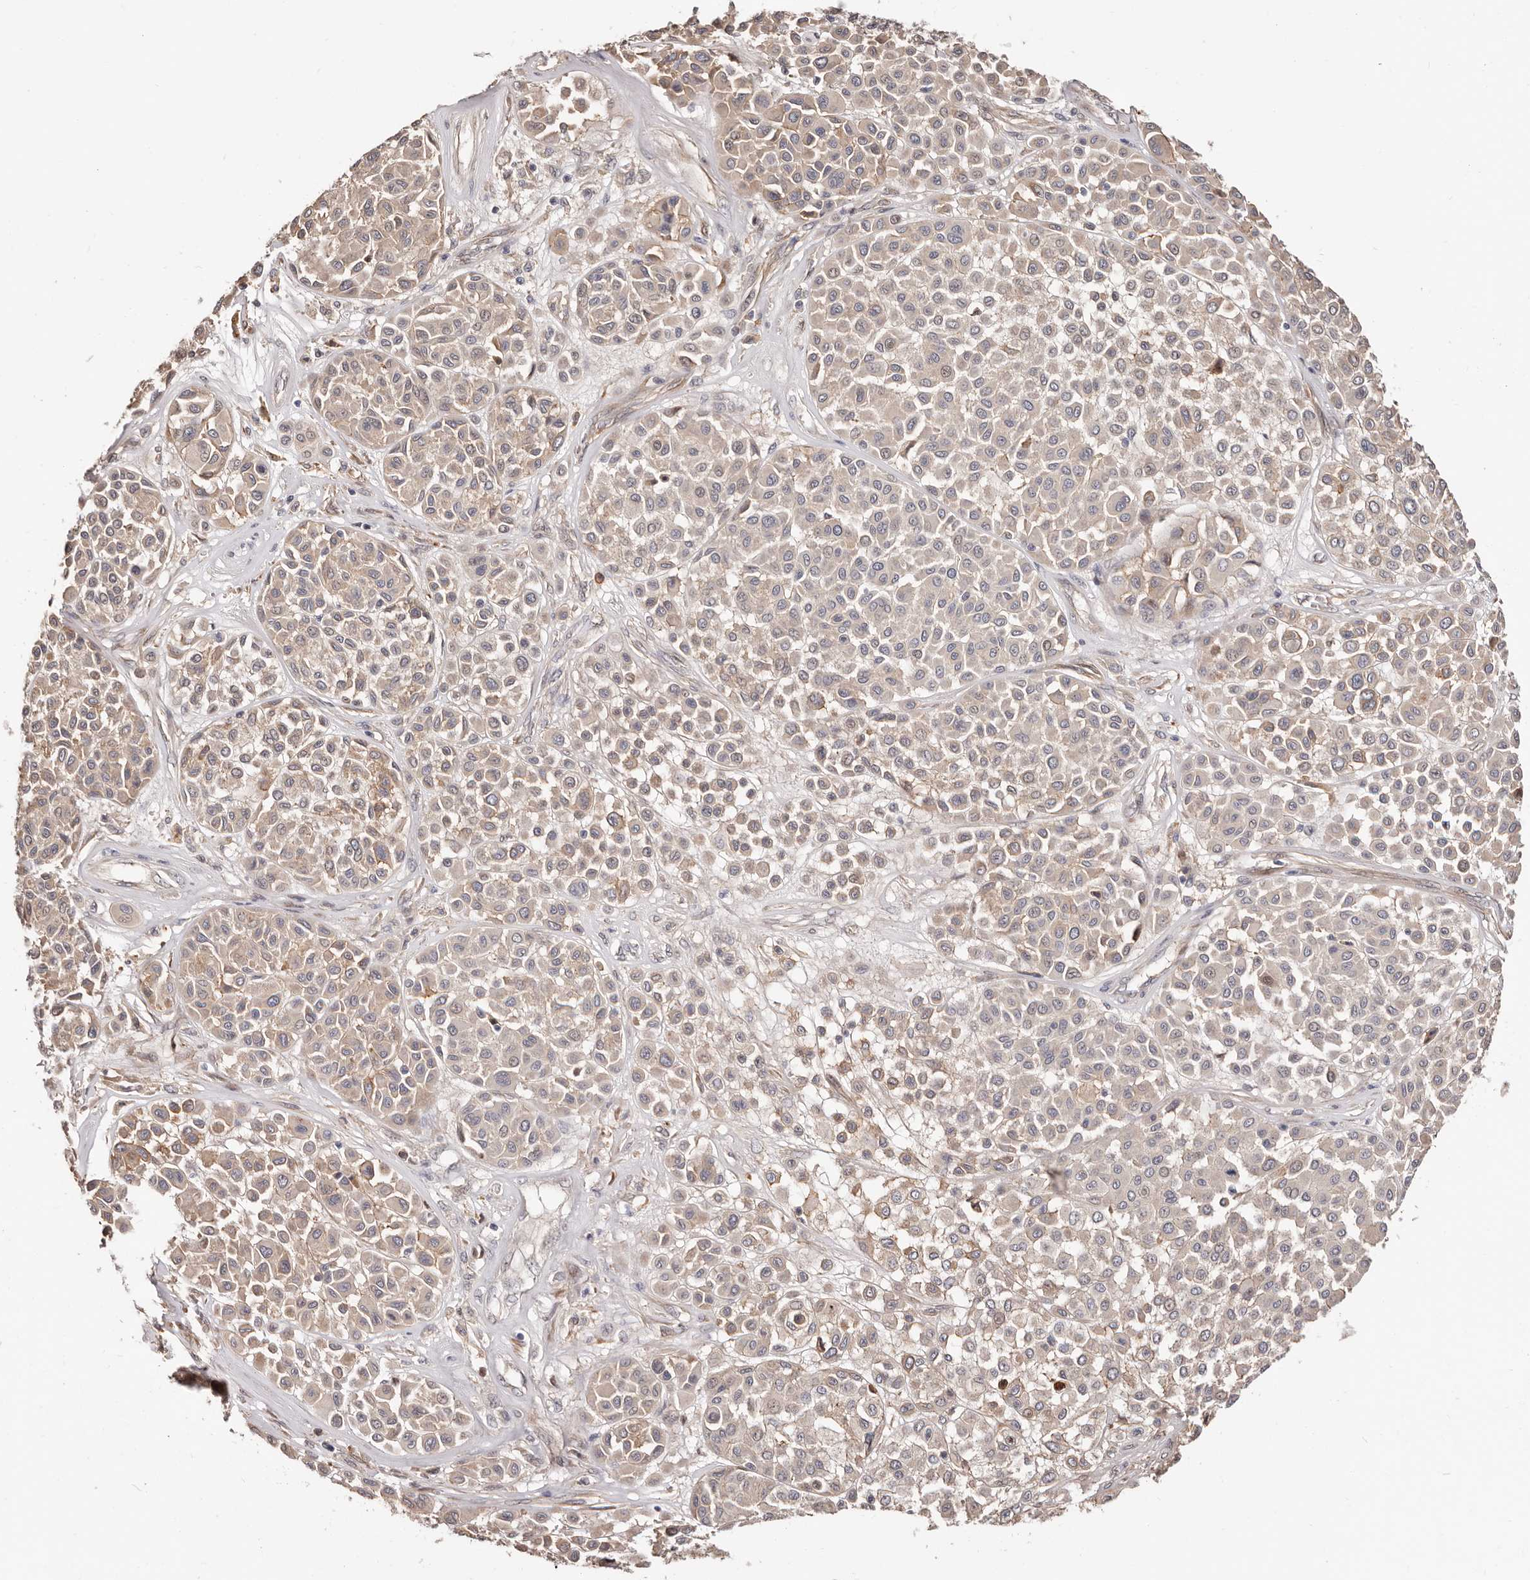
{"staining": {"intensity": "weak", "quantity": "<25%", "location": "cytoplasmic/membranous"}, "tissue": "melanoma", "cell_type": "Tumor cells", "image_type": "cancer", "snomed": [{"axis": "morphology", "description": "Malignant melanoma, Metastatic site"}, {"axis": "topography", "description": "Soft tissue"}], "caption": "Immunohistochemical staining of human malignant melanoma (metastatic site) reveals no significant positivity in tumor cells. (Brightfield microscopy of DAB (3,3'-diaminobenzidine) immunohistochemistry (IHC) at high magnification).", "gene": "TRIP13", "patient": {"sex": "male", "age": 41}}